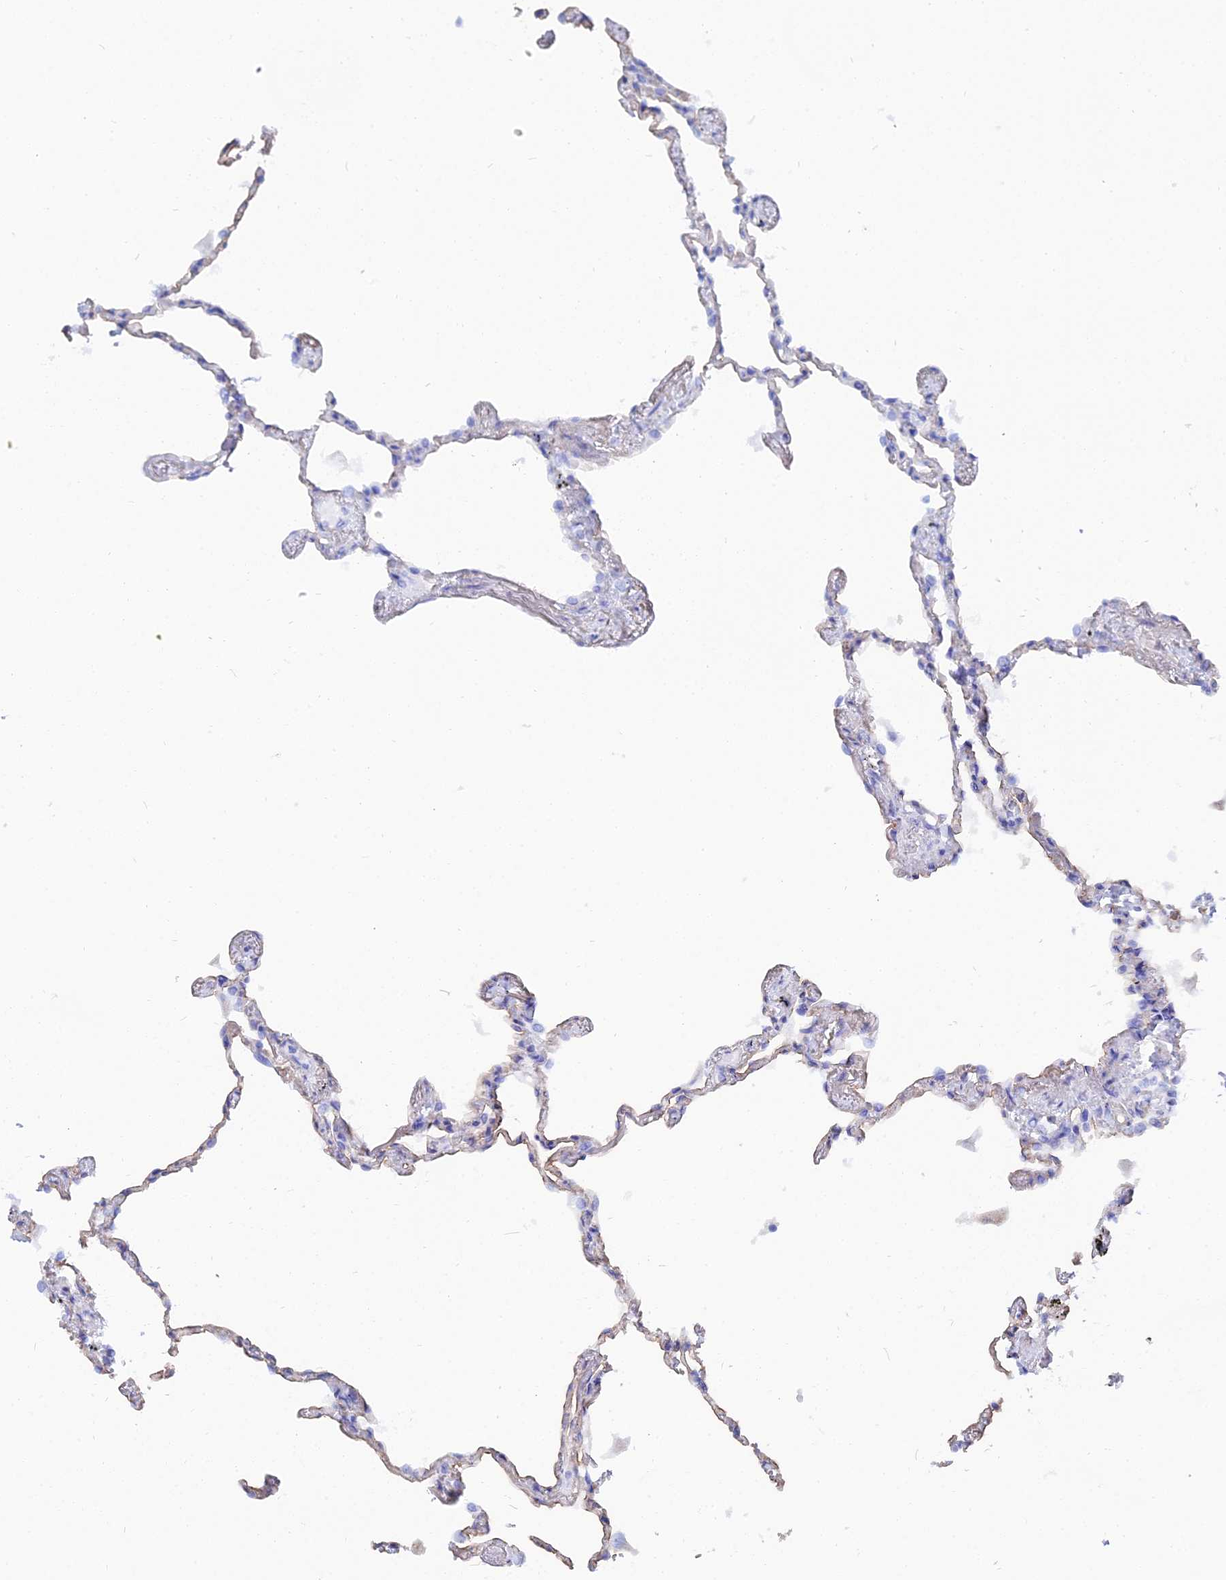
{"staining": {"intensity": "moderate", "quantity": "25%-75%", "location": "cytoplasmic/membranous"}, "tissue": "lung", "cell_type": "Alveolar cells", "image_type": "normal", "snomed": [{"axis": "morphology", "description": "Normal tissue, NOS"}, {"axis": "topography", "description": "Lung"}], "caption": "Immunohistochemical staining of normal human lung demonstrates medium levels of moderate cytoplasmic/membranous positivity in about 25%-75% of alveolar cells. (DAB (3,3'-diaminobenzidine) = brown stain, brightfield microscopy at high magnification).", "gene": "TRIM43B", "patient": {"sex": "female", "age": 67}}